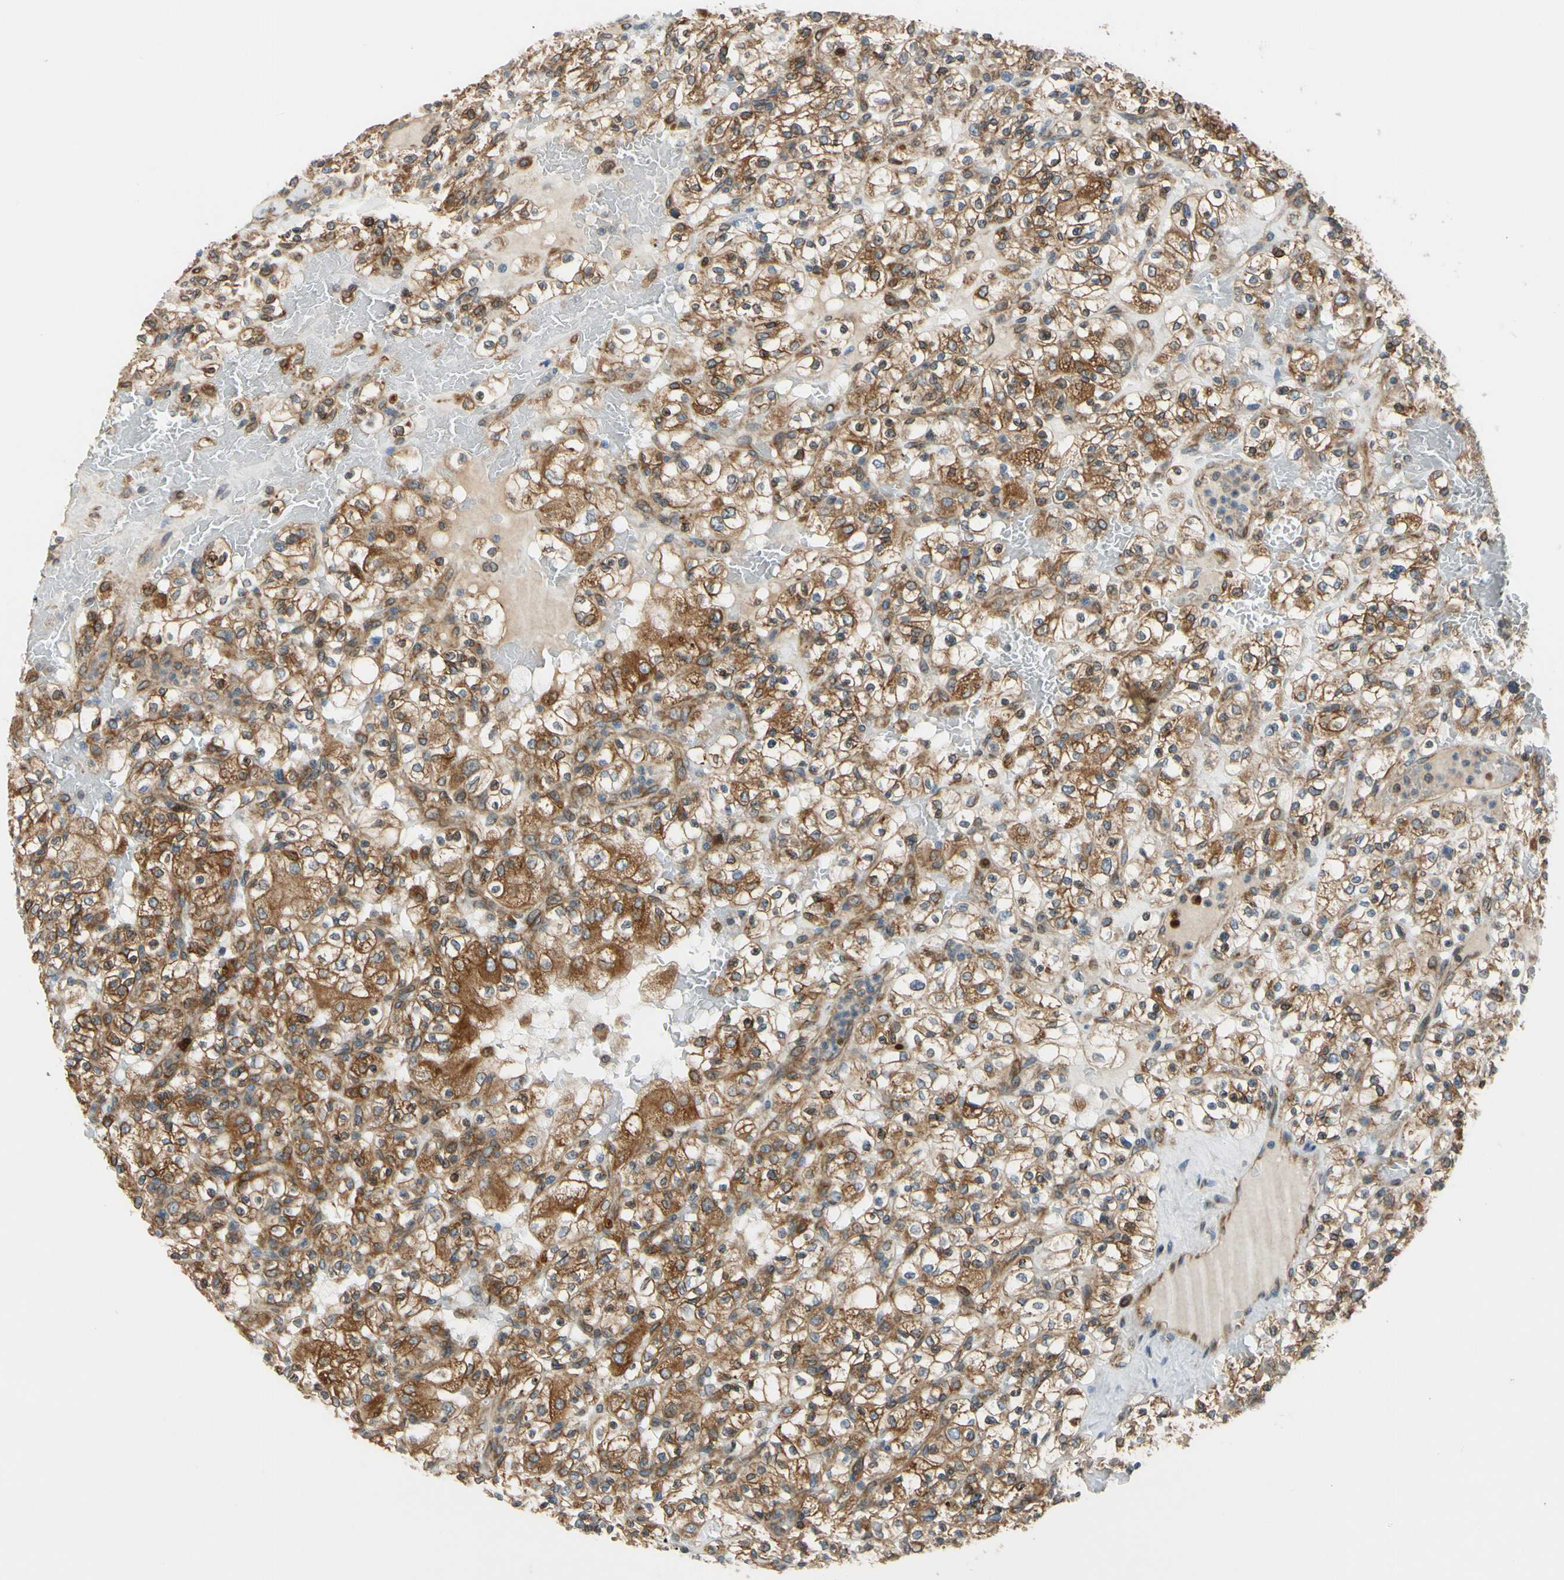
{"staining": {"intensity": "strong", "quantity": ">75%", "location": "cytoplasmic/membranous"}, "tissue": "renal cancer", "cell_type": "Tumor cells", "image_type": "cancer", "snomed": [{"axis": "morphology", "description": "Normal tissue, NOS"}, {"axis": "morphology", "description": "Adenocarcinoma, NOS"}, {"axis": "topography", "description": "Kidney"}], "caption": "Strong cytoplasmic/membranous protein staining is present in approximately >75% of tumor cells in adenocarcinoma (renal).", "gene": "CLCC1", "patient": {"sex": "female", "age": 72}}